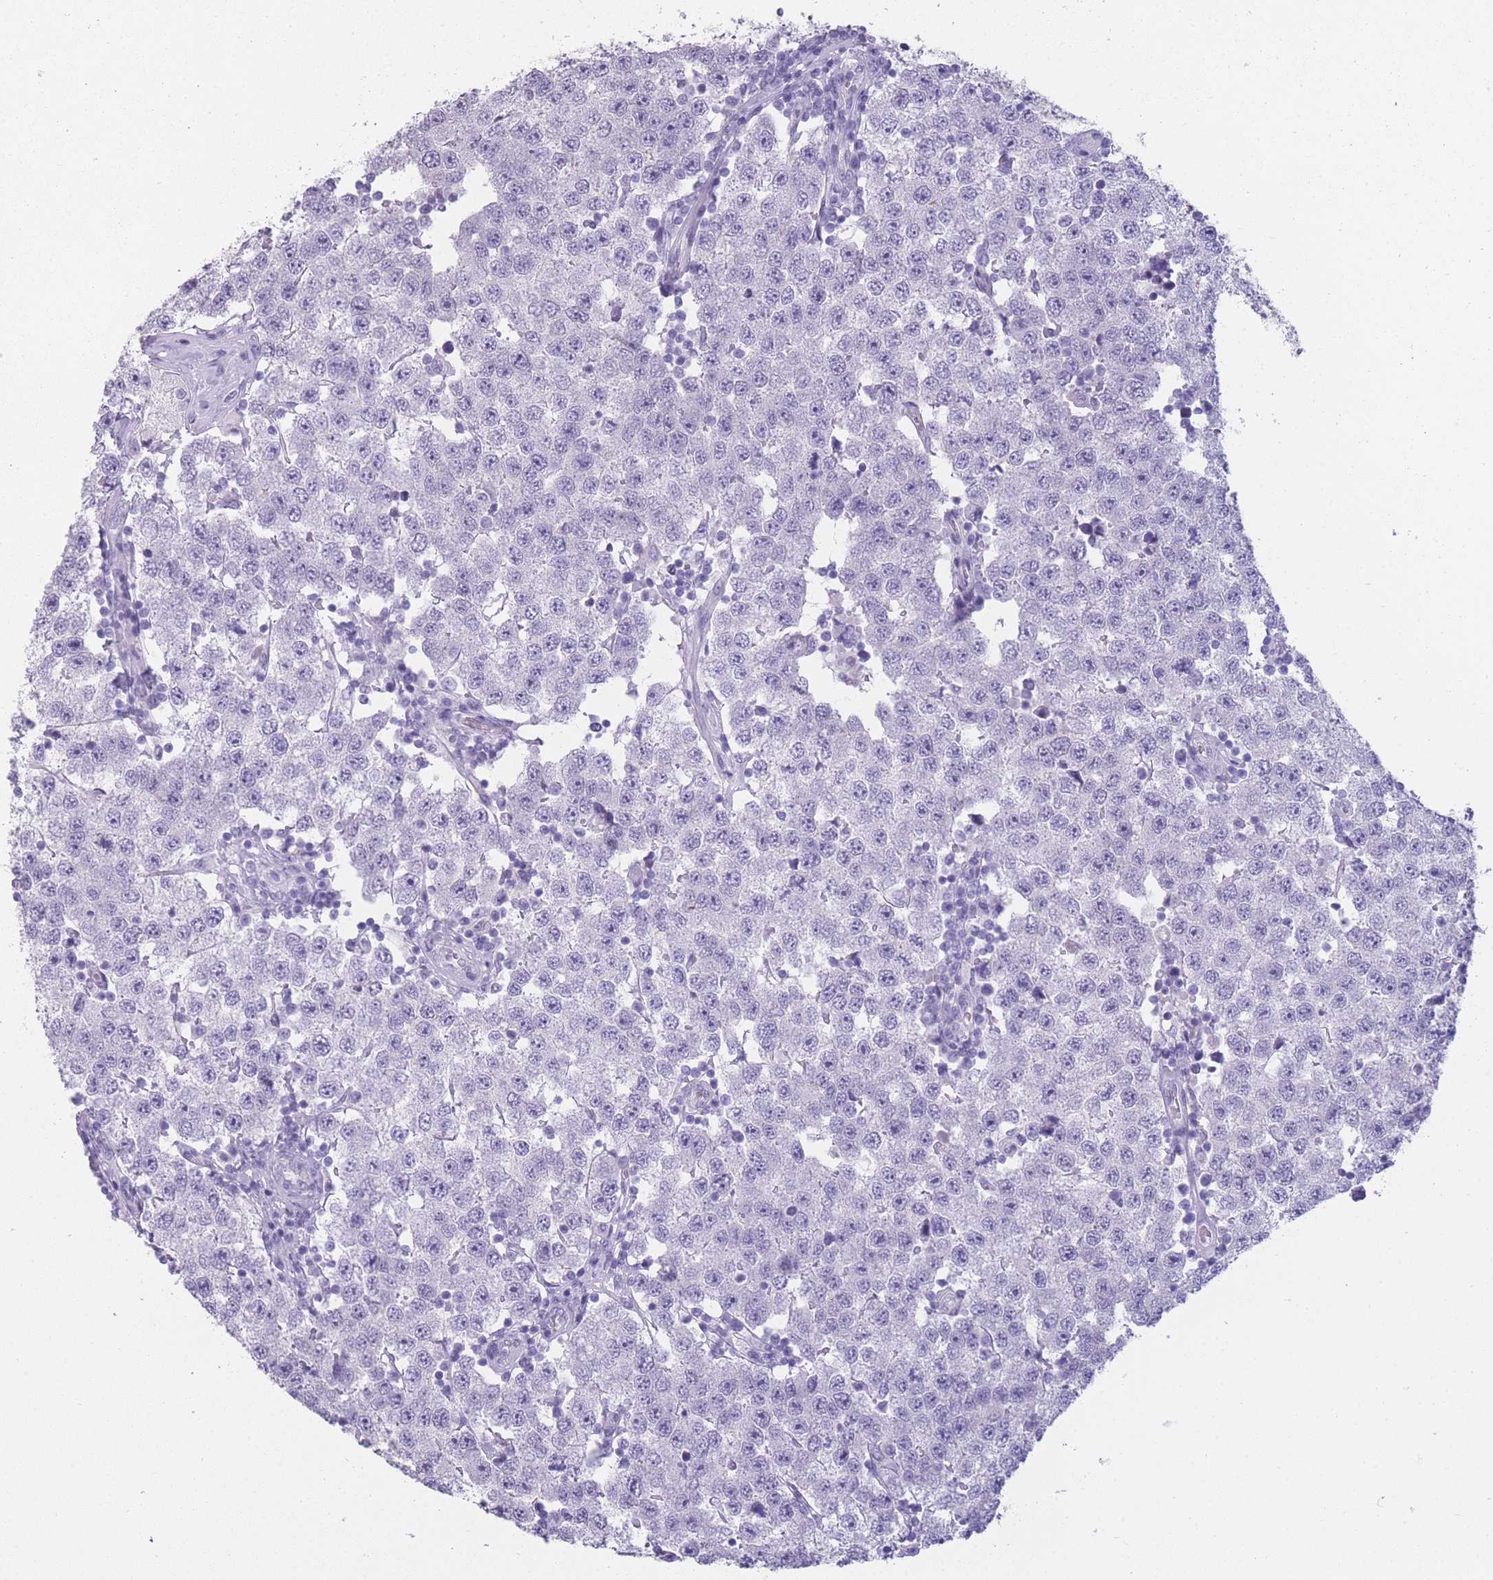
{"staining": {"intensity": "negative", "quantity": "none", "location": "none"}, "tissue": "testis cancer", "cell_type": "Tumor cells", "image_type": "cancer", "snomed": [{"axis": "morphology", "description": "Seminoma, NOS"}, {"axis": "topography", "description": "Testis"}], "caption": "High magnification brightfield microscopy of testis cancer (seminoma) stained with DAB (brown) and counterstained with hematoxylin (blue): tumor cells show no significant staining.", "gene": "DCANP1", "patient": {"sex": "male", "age": 34}}